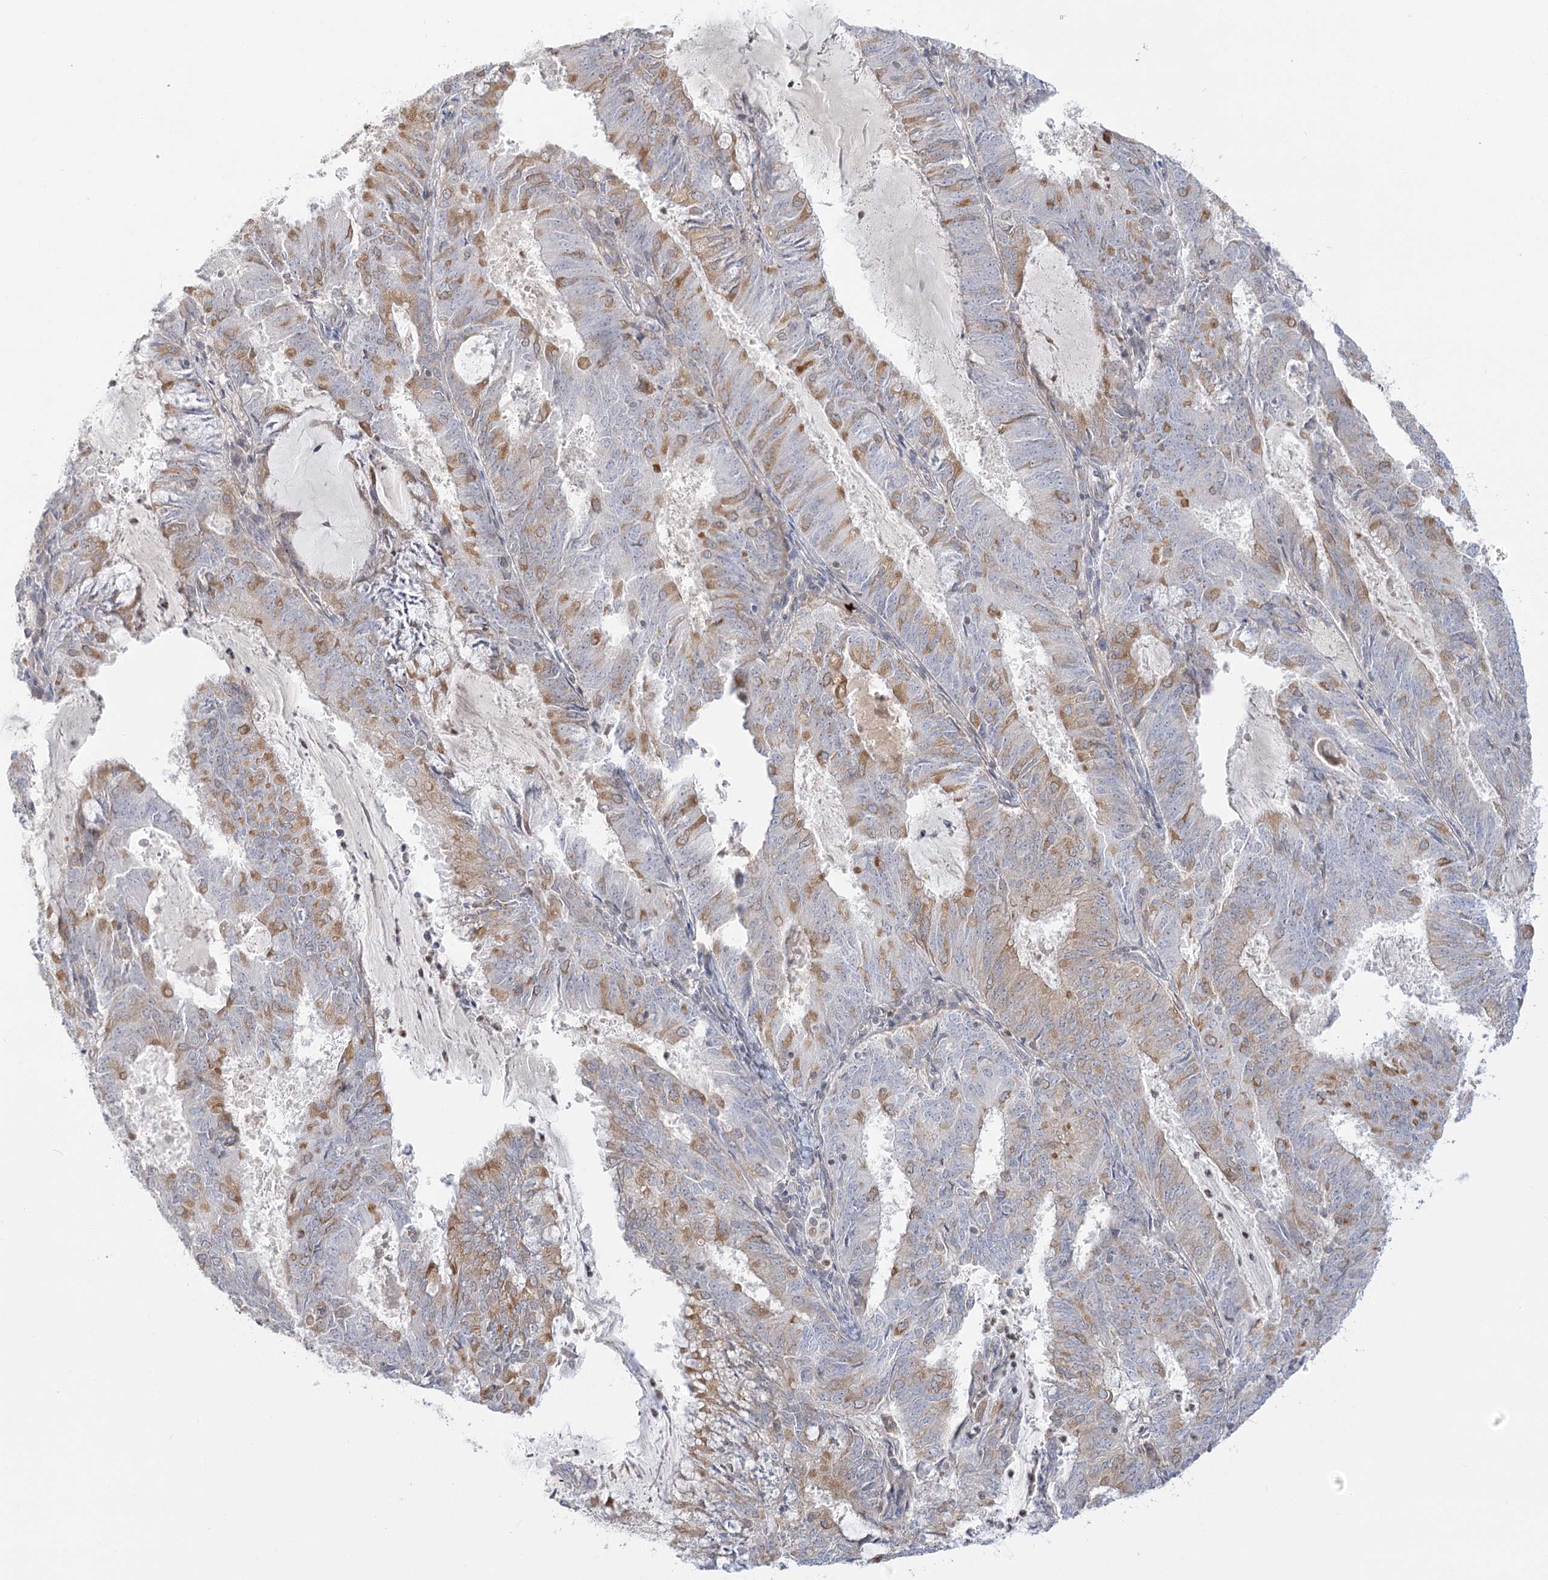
{"staining": {"intensity": "moderate", "quantity": "25%-75%", "location": "cytoplasmic/membranous"}, "tissue": "endometrial cancer", "cell_type": "Tumor cells", "image_type": "cancer", "snomed": [{"axis": "morphology", "description": "Adenocarcinoma, NOS"}, {"axis": "topography", "description": "Endometrium"}], "caption": "A brown stain highlights moderate cytoplasmic/membranous expression of a protein in human endometrial cancer tumor cells.", "gene": "MTMR3", "patient": {"sex": "female", "age": 57}}